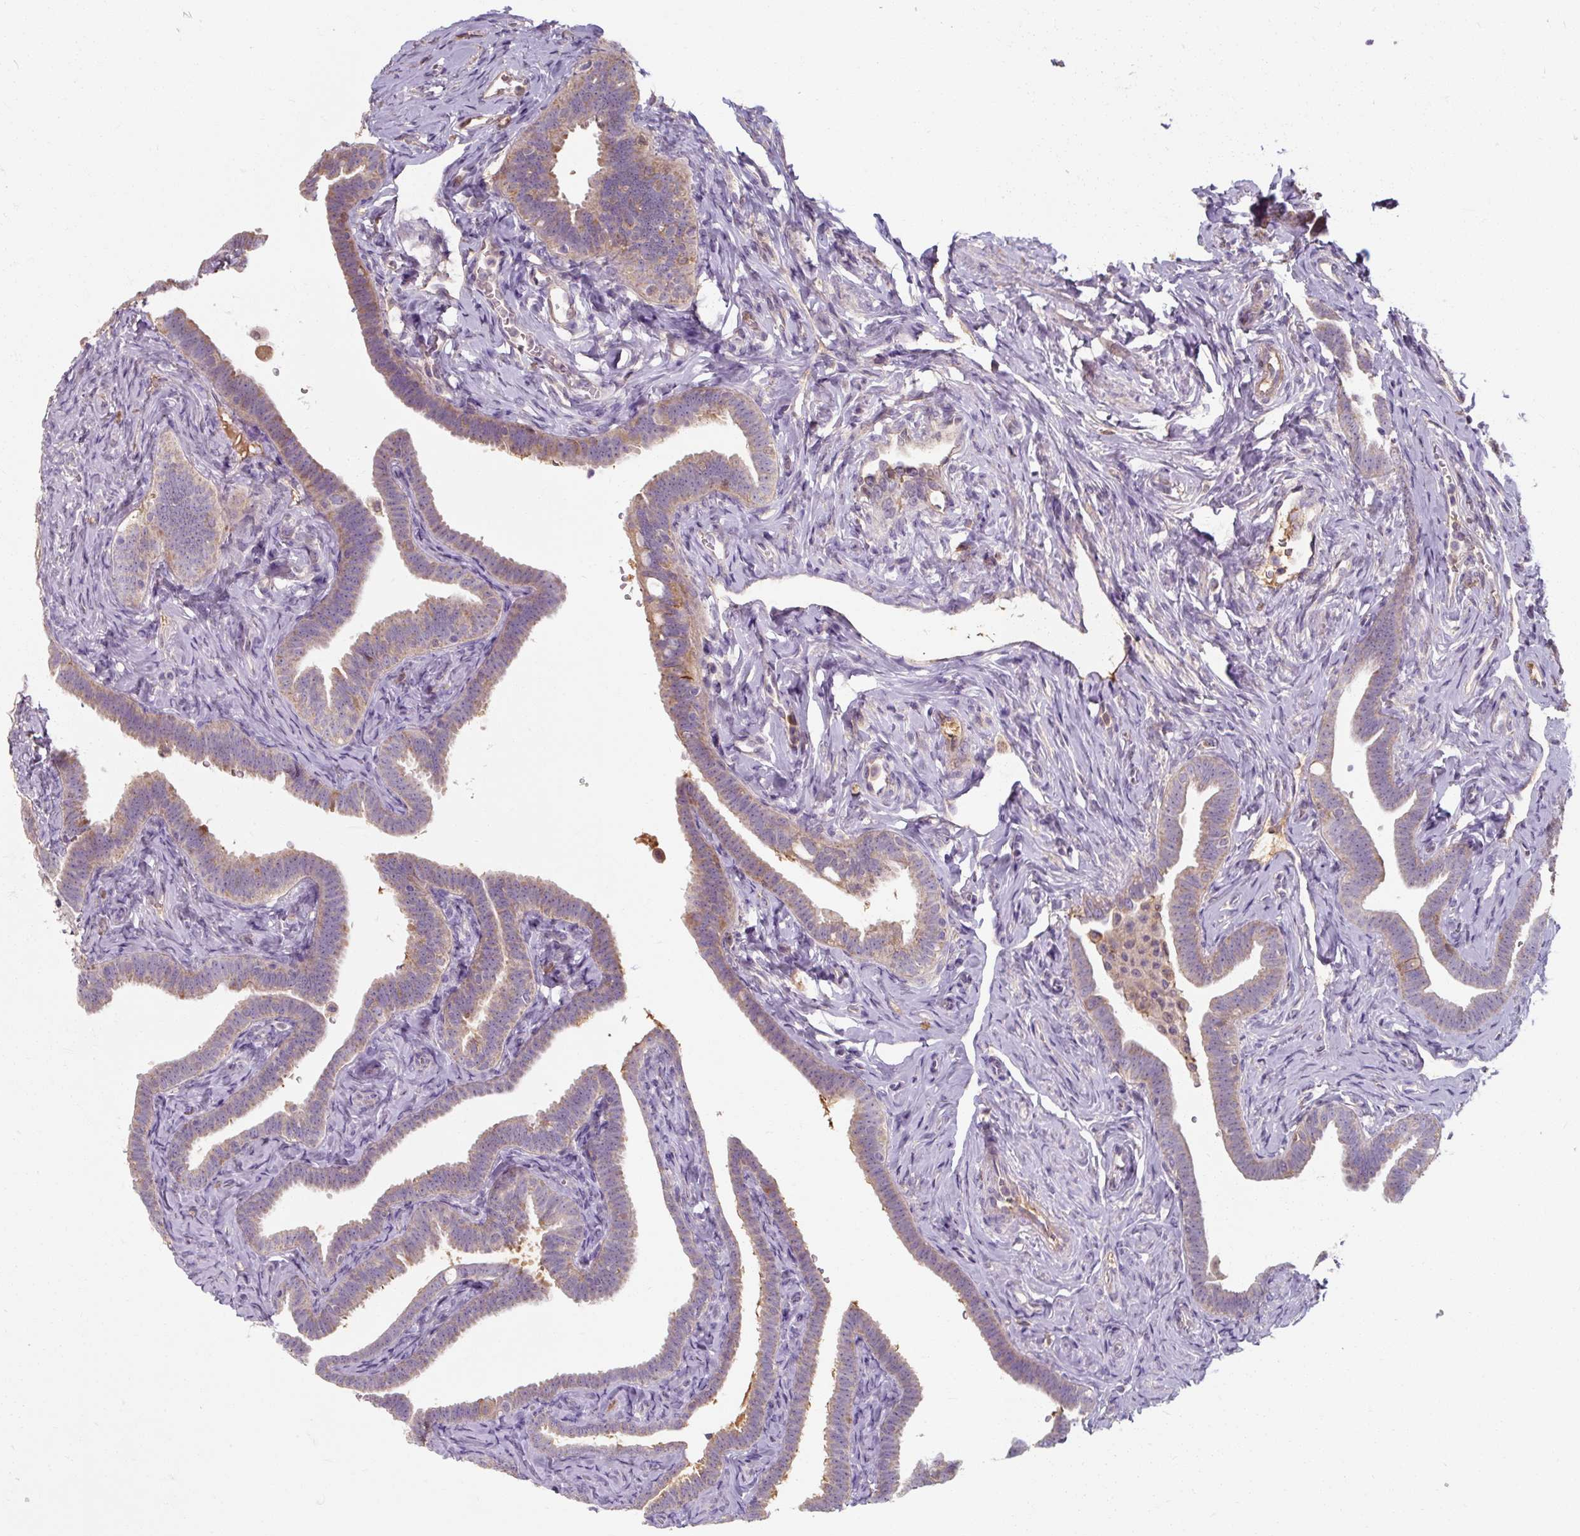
{"staining": {"intensity": "moderate", "quantity": ">75%", "location": "cytoplasmic/membranous"}, "tissue": "fallopian tube", "cell_type": "Glandular cells", "image_type": "normal", "snomed": [{"axis": "morphology", "description": "Normal tissue, NOS"}, {"axis": "topography", "description": "Fallopian tube"}], "caption": "DAB (3,3'-diaminobenzidine) immunohistochemical staining of normal human fallopian tube demonstrates moderate cytoplasmic/membranous protein positivity in approximately >75% of glandular cells.", "gene": "TSEN54", "patient": {"sex": "female", "age": 69}}